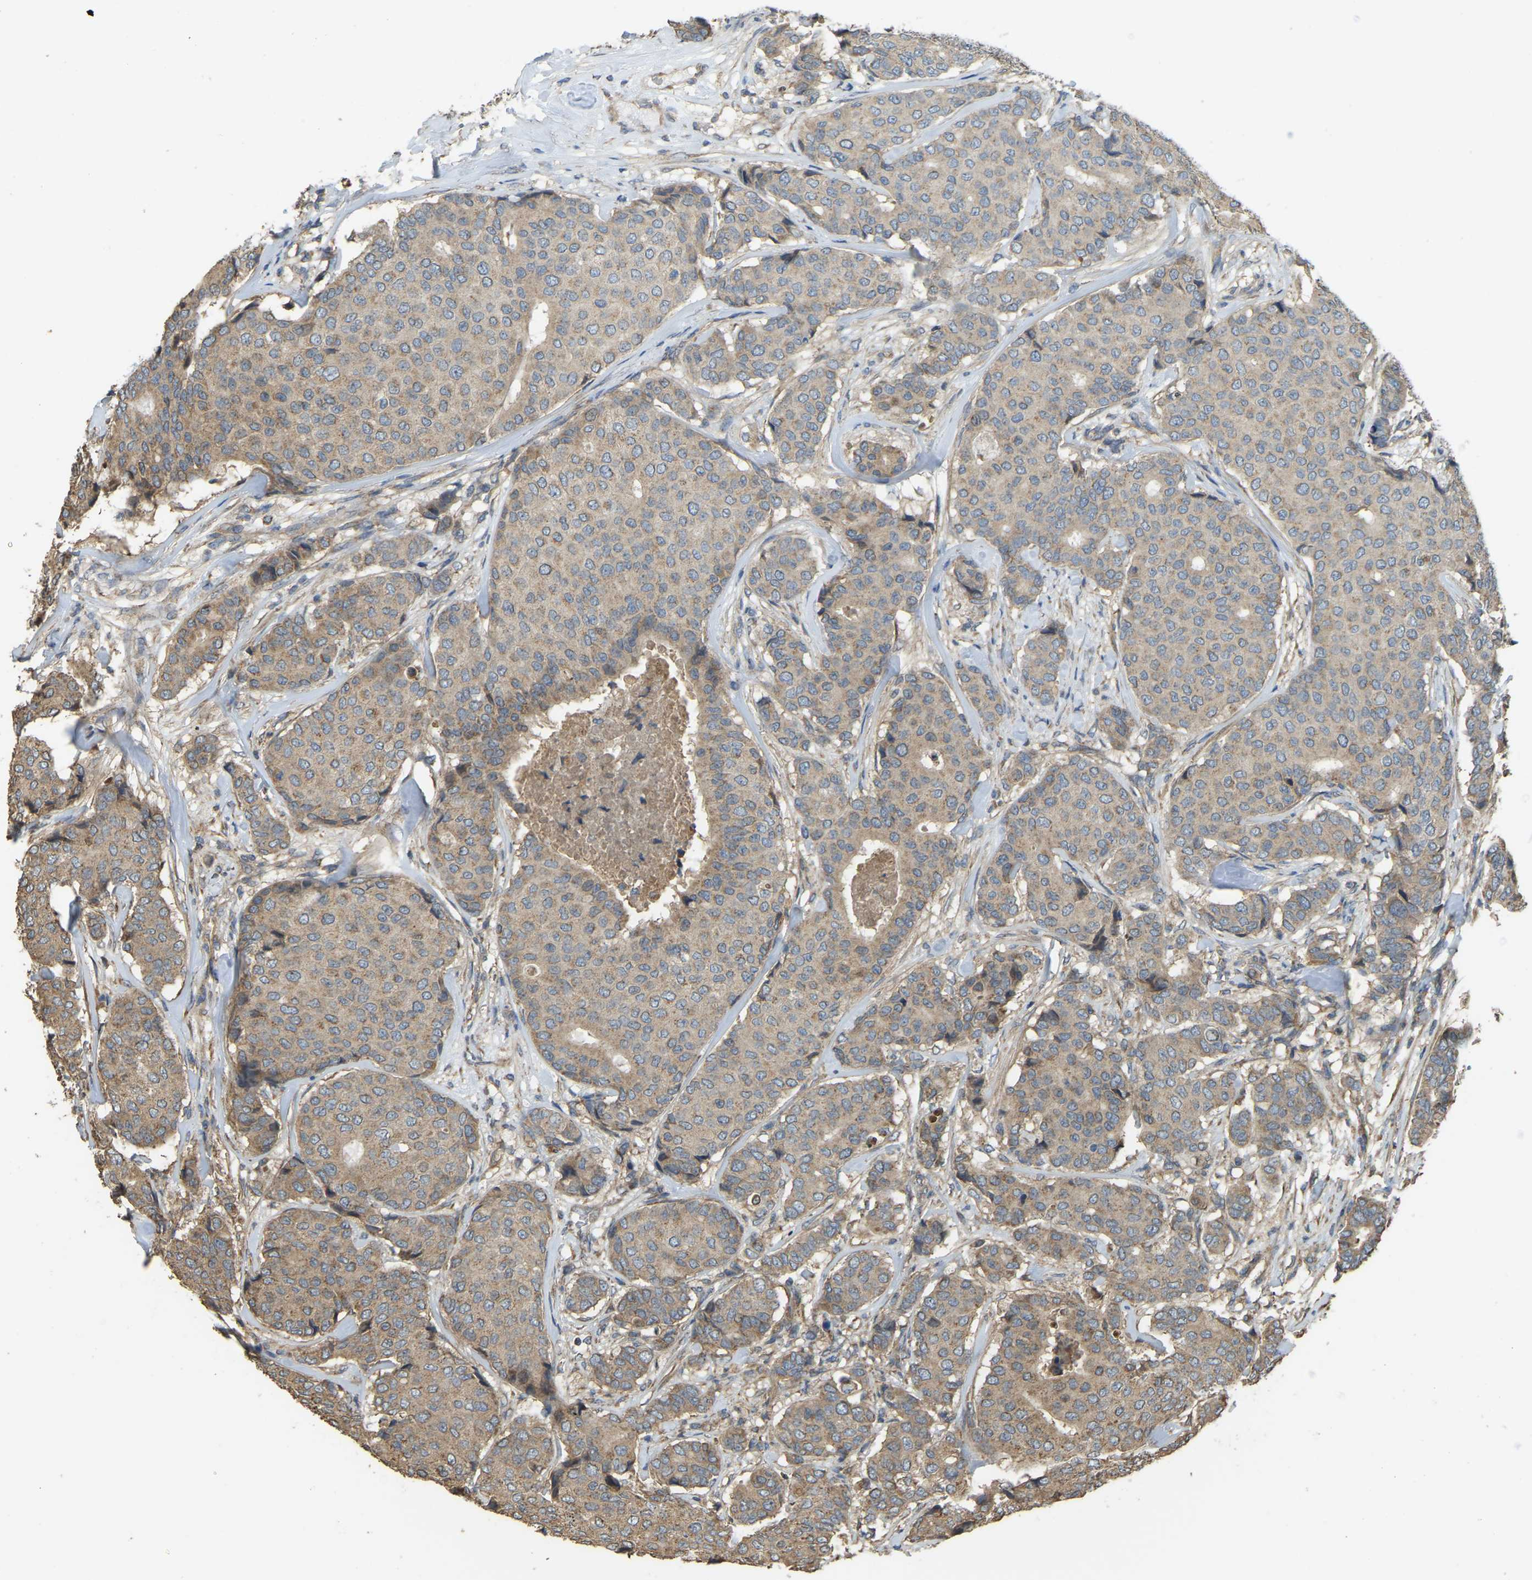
{"staining": {"intensity": "moderate", "quantity": ">75%", "location": "cytoplasmic/membranous"}, "tissue": "breast cancer", "cell_type": "Tumor cells", "image_type": "cancer", "snomed": [{"axis": "morphology", "description": "Duct carcinoma"}, {"axis": "topography", "description": "Breast"}], "caption": "A brown stain shows moderate cytoplasmic/membranous staining of a protein in human breast cancer tumor cells.", "gene": "GNG2", "patient": {"sex": "female", "age": 75}}